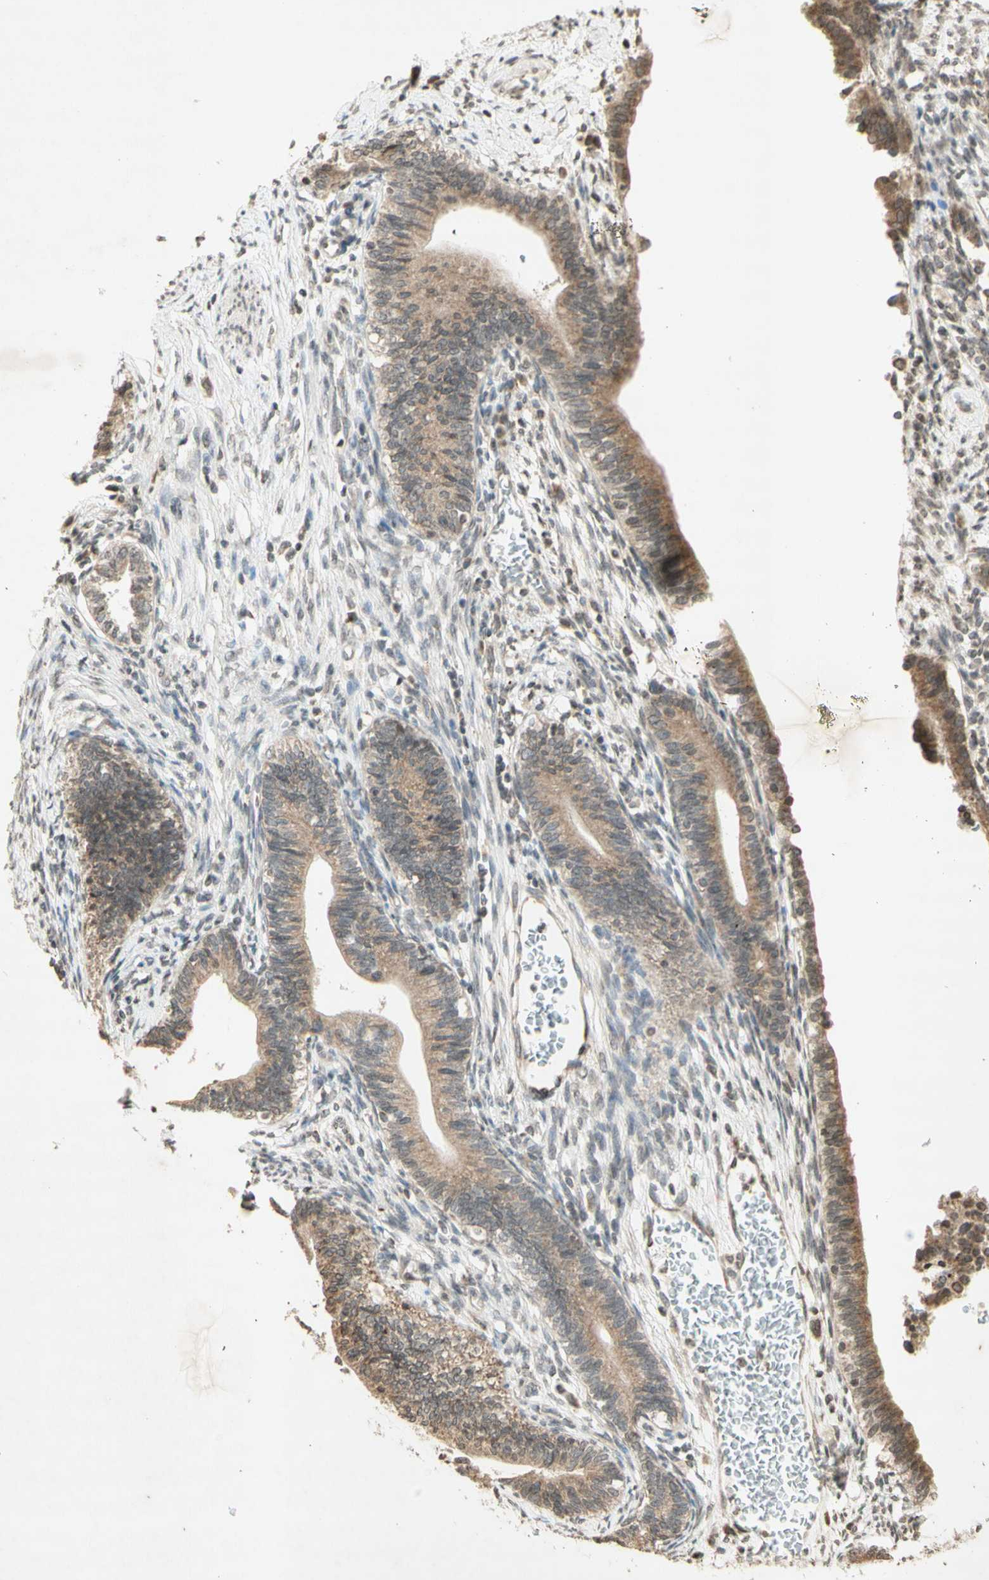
{"staining": {"intensity": "moderate", "quantity": "25%-75%", "location": "cytoplasmic/membranous"}, "tissue": "cervical cancer", "cell_type": "Tumor cells", "image_type": "cancer", "snomed": [{"axis": "morphology", "description": "Adenocarcinoma, NOS"}, {"axis": "topography", "description": "Cervix"}], "caption": "Cervical adenocarcinoma tissue exhibits moderate cytoplasmic/membranous staining in about 25%-75% of tumor cells, visualized by immunohistochemistry. (DAB IHC, brown staining for protein, blue staining for nuclei).", "gene": "CCNI", "patient": {"sex": "female", "age": 44}}